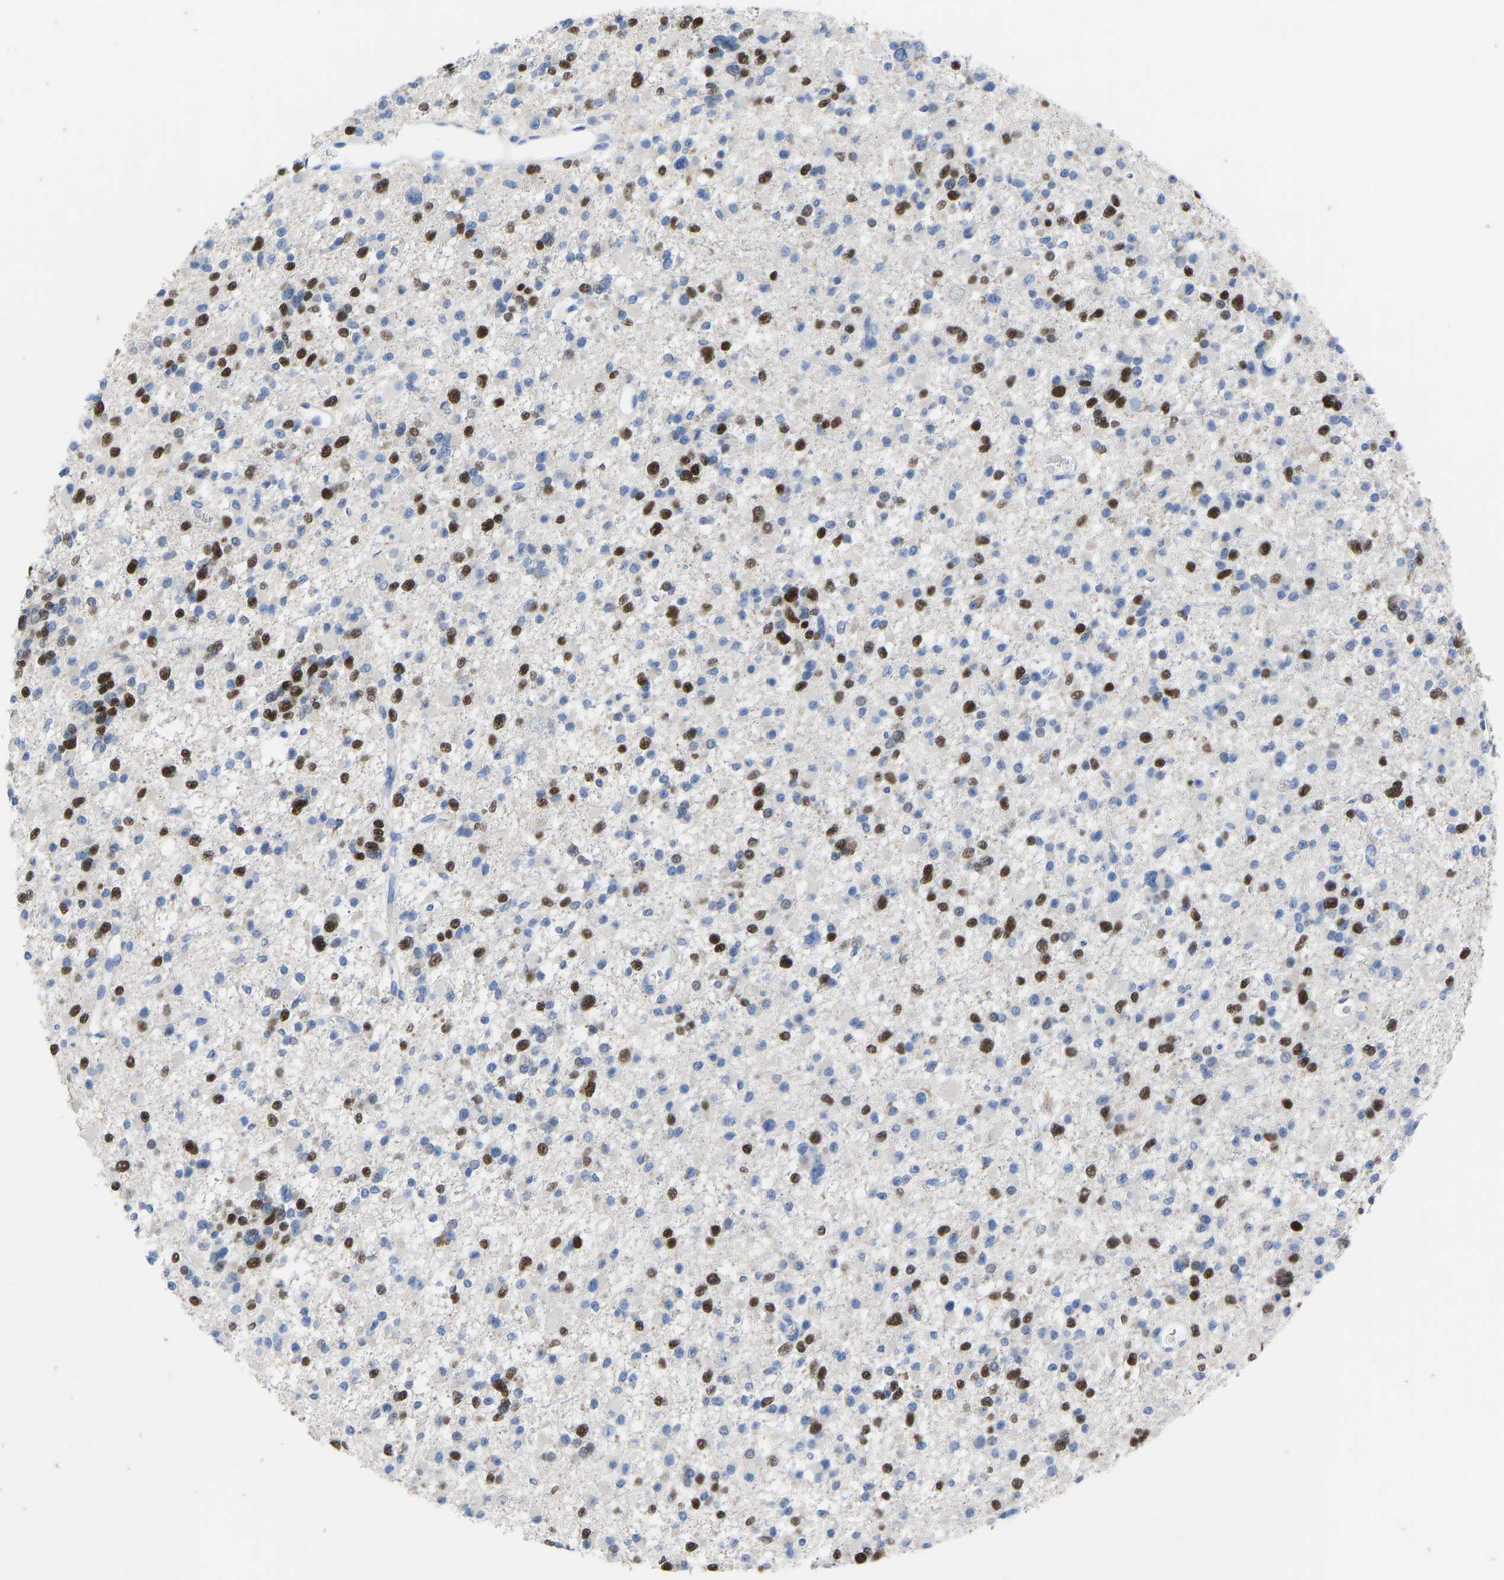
{"staining": {"intensity": "strong", "quantity": "25%-75%", "location": "nuclear"}, "tissue": "glioma", "cell_type": "Tumor cells", "image_type": "cancer", "snomed": [{"axis": "morphology", "description": "Glioma, malignant, Low grade"}, {"axis": "topography", "description": "Brain"}], "caption": "Immunohistochemistry of human malignant low-grade glioma exhibits high levels of strong nuclear staining in approximately 25%-75% of tumor cells.", "gene": "OLIG2", "patient": {"sex": "female", "age": 22}}